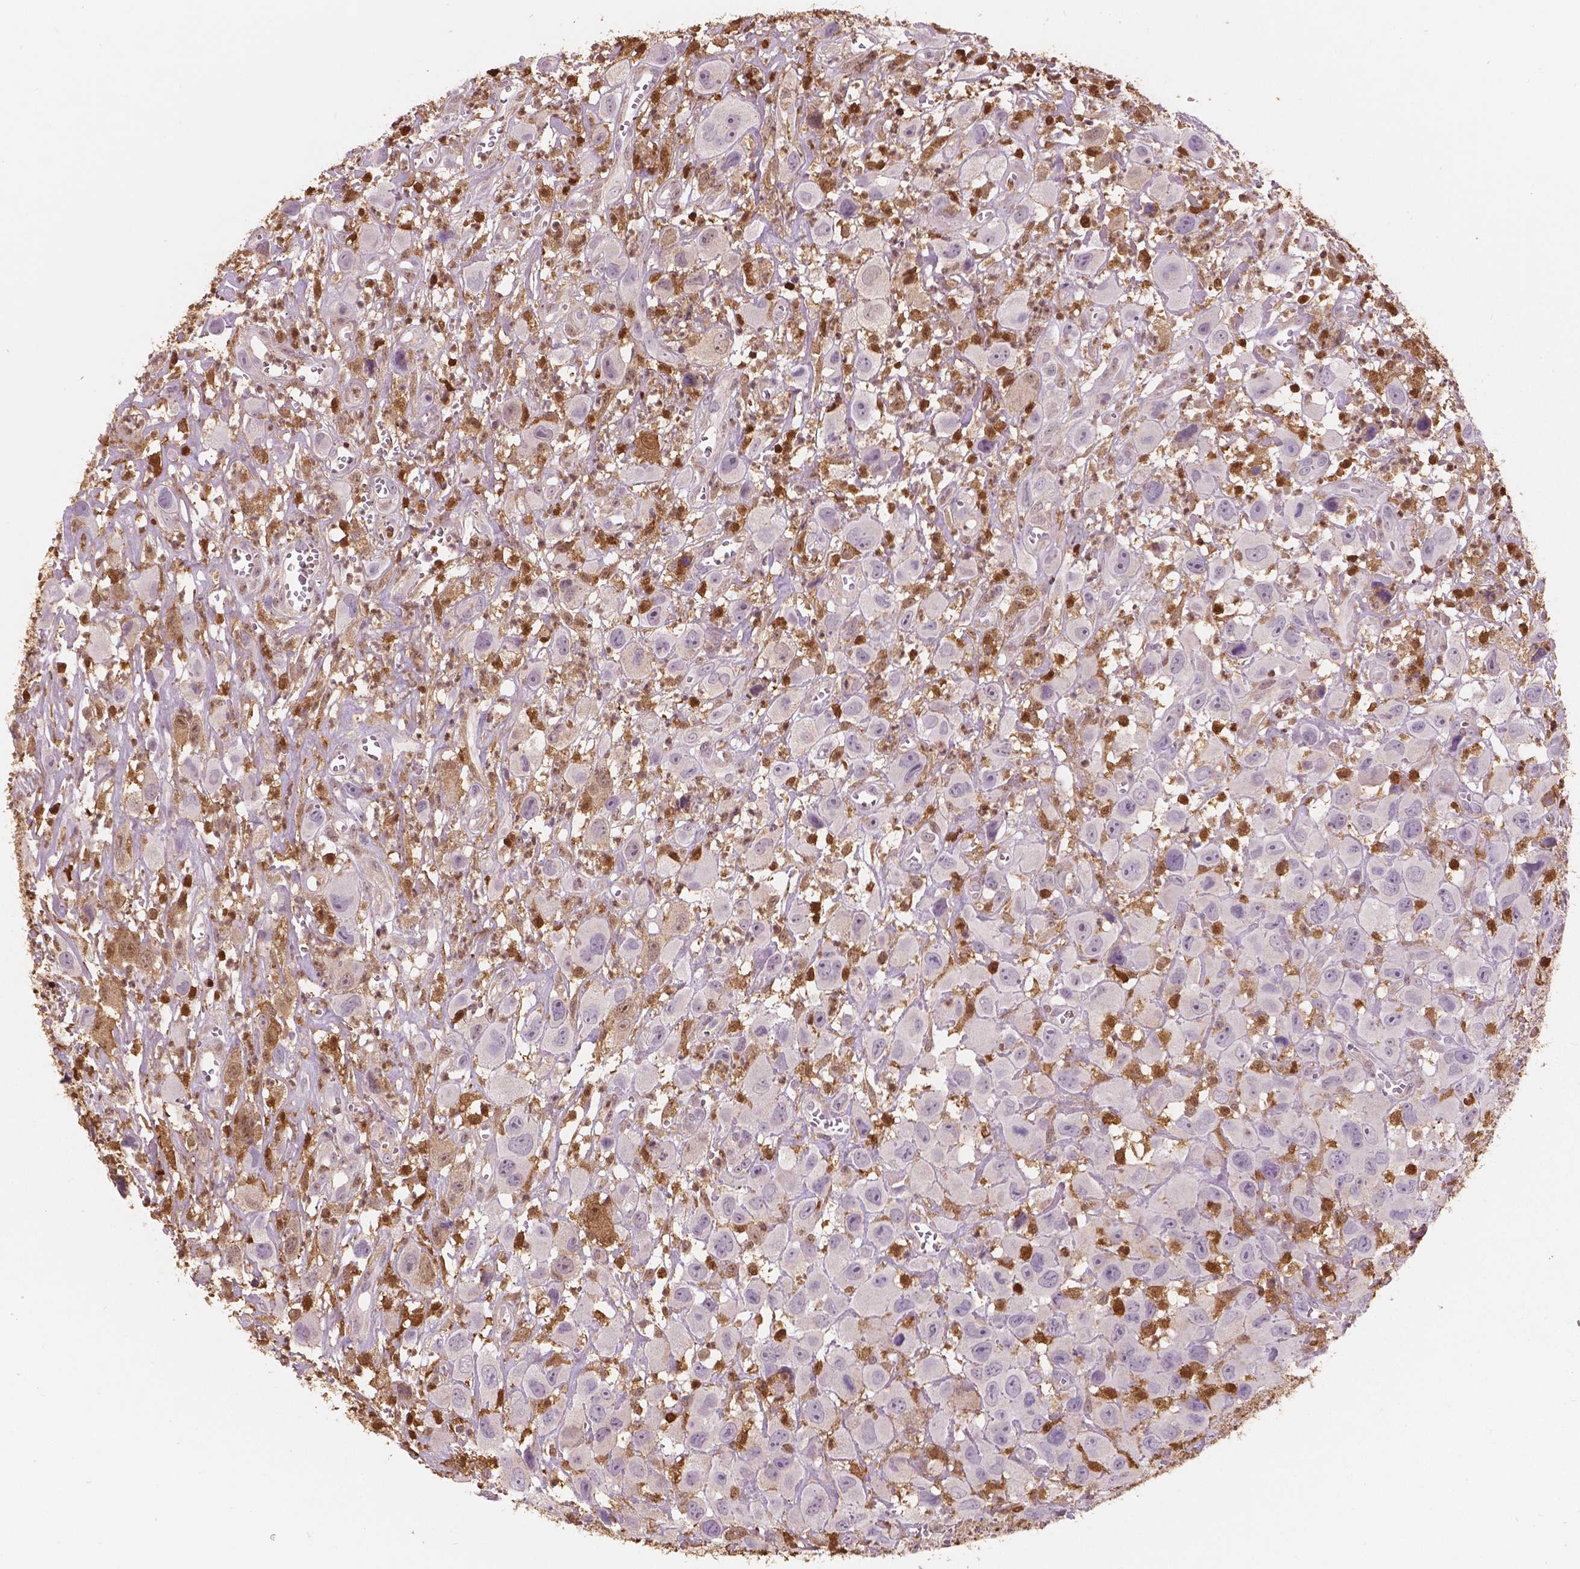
{"staining": {"intensity": "negative", "quantity": "none", "location": "none"}, "tissue": "head and neck cancer", "cell_type": "Tumor cells", "image_type": "cancer", "snomed": [{"axis": "morphology", "description": "Squamous cell carcinoma, NOS"}, {"axis": "morphology", "description": "Squamous cell carcinoma, metastatic, NOS"}, {"axis": "topography", "description": "Oral tissue"}, {"axis": "topography", "description": "Head-Neck"}], "caption": "DAB immunohistochemical staining of human head and neck squamous cell carcinoma displays no significant staining in tumor cells.", "gene": "S100A4", "patient": {"sex": "female", "age": 85}}